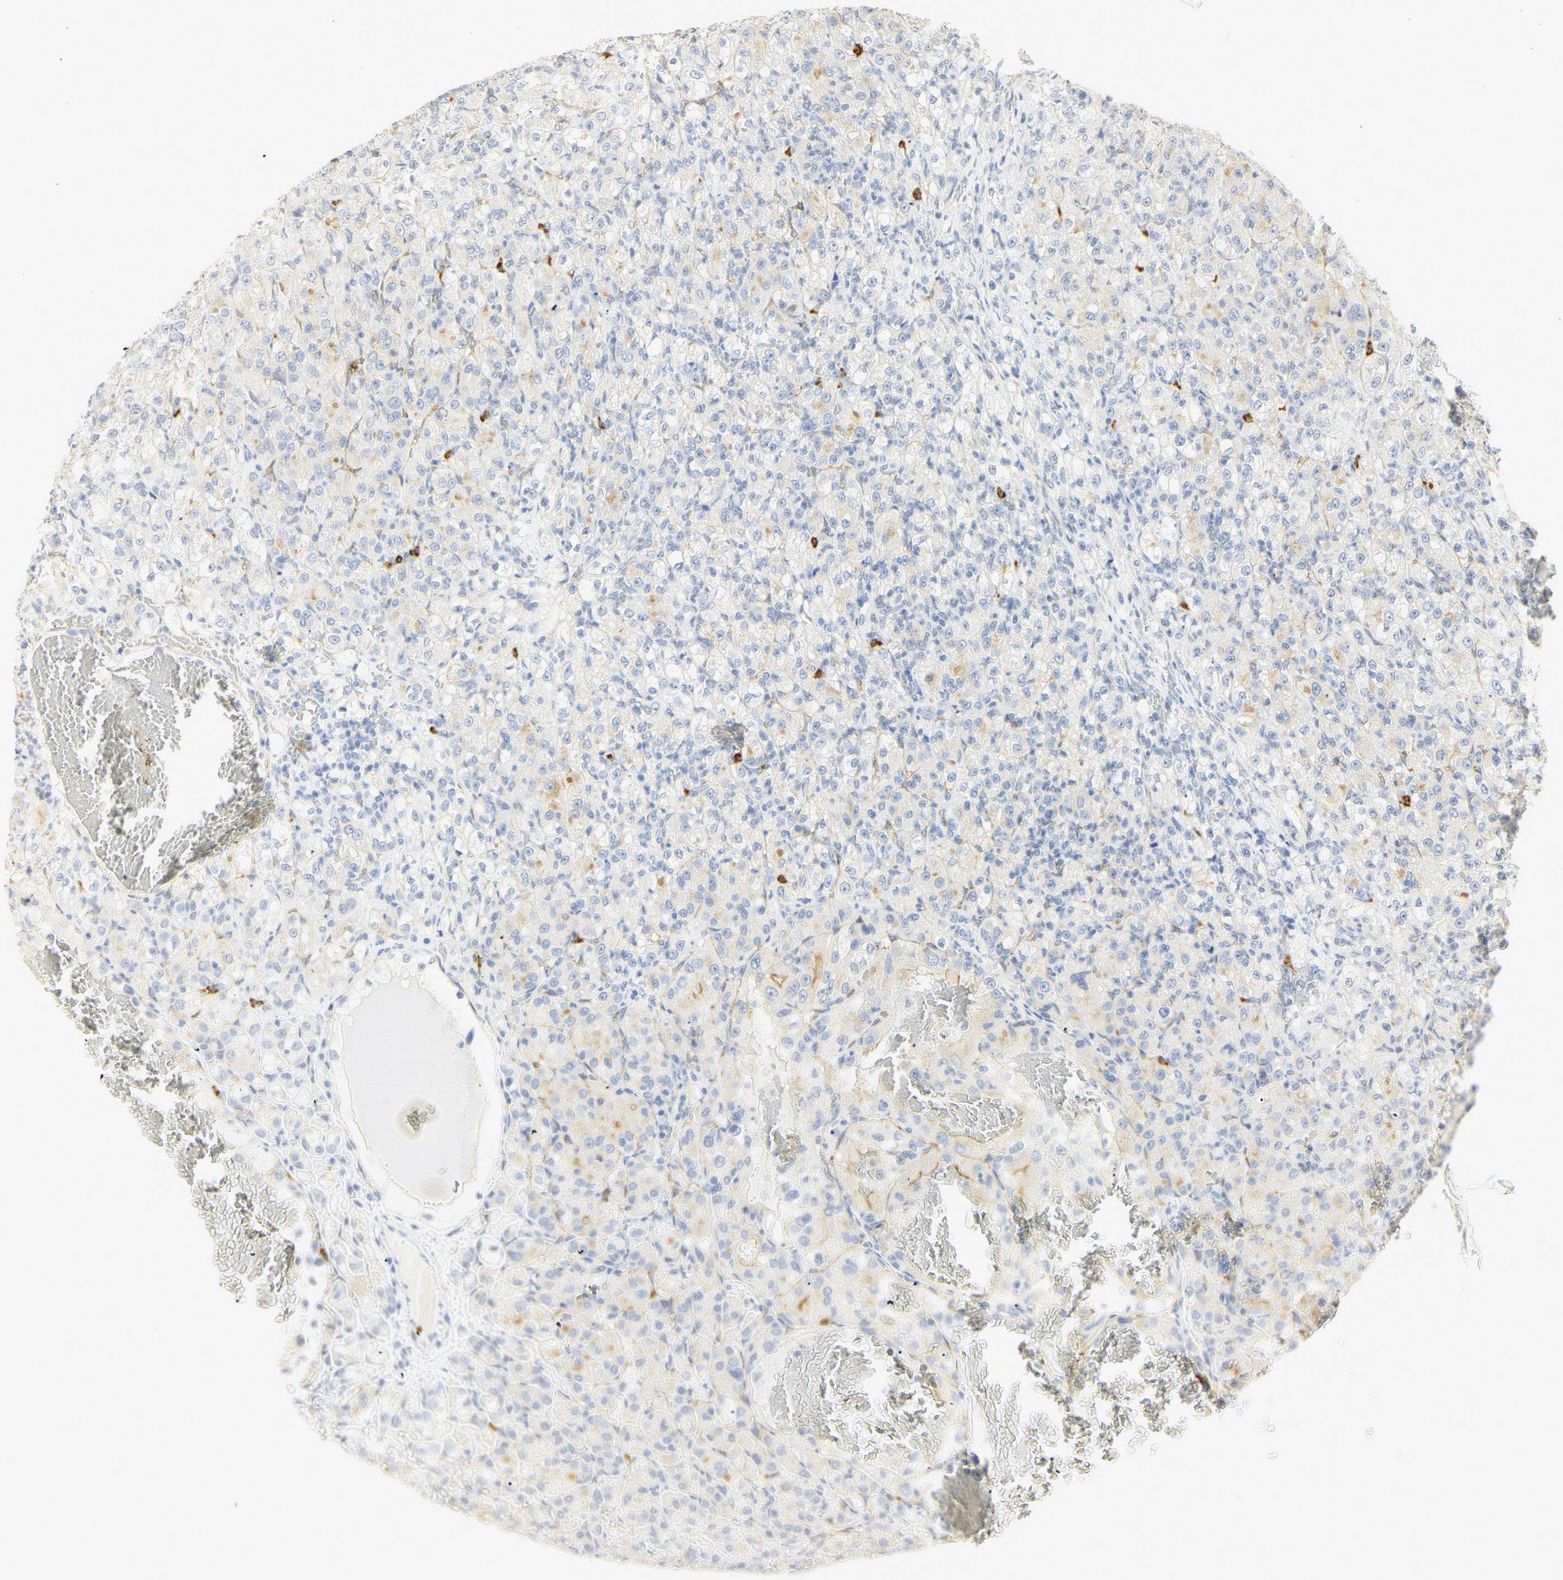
{"staining": {"intensity": "negative", "quantity": "none", "location": "none"}, "tissue": "renal cancer", "cell_type": "Tumor cells", "image_type": "cancer", "snomed": [{"axis": "morphology", "description": "Adenocarcinoma, NOS"}, {"axis": "topography", "description": "Kidney"}], "caption": "There is no significant positivity in tumor cells of adenocarcinoma (renal).", "gene": "CEACAM5", "patient": {"sex": "male", "age": 61}}